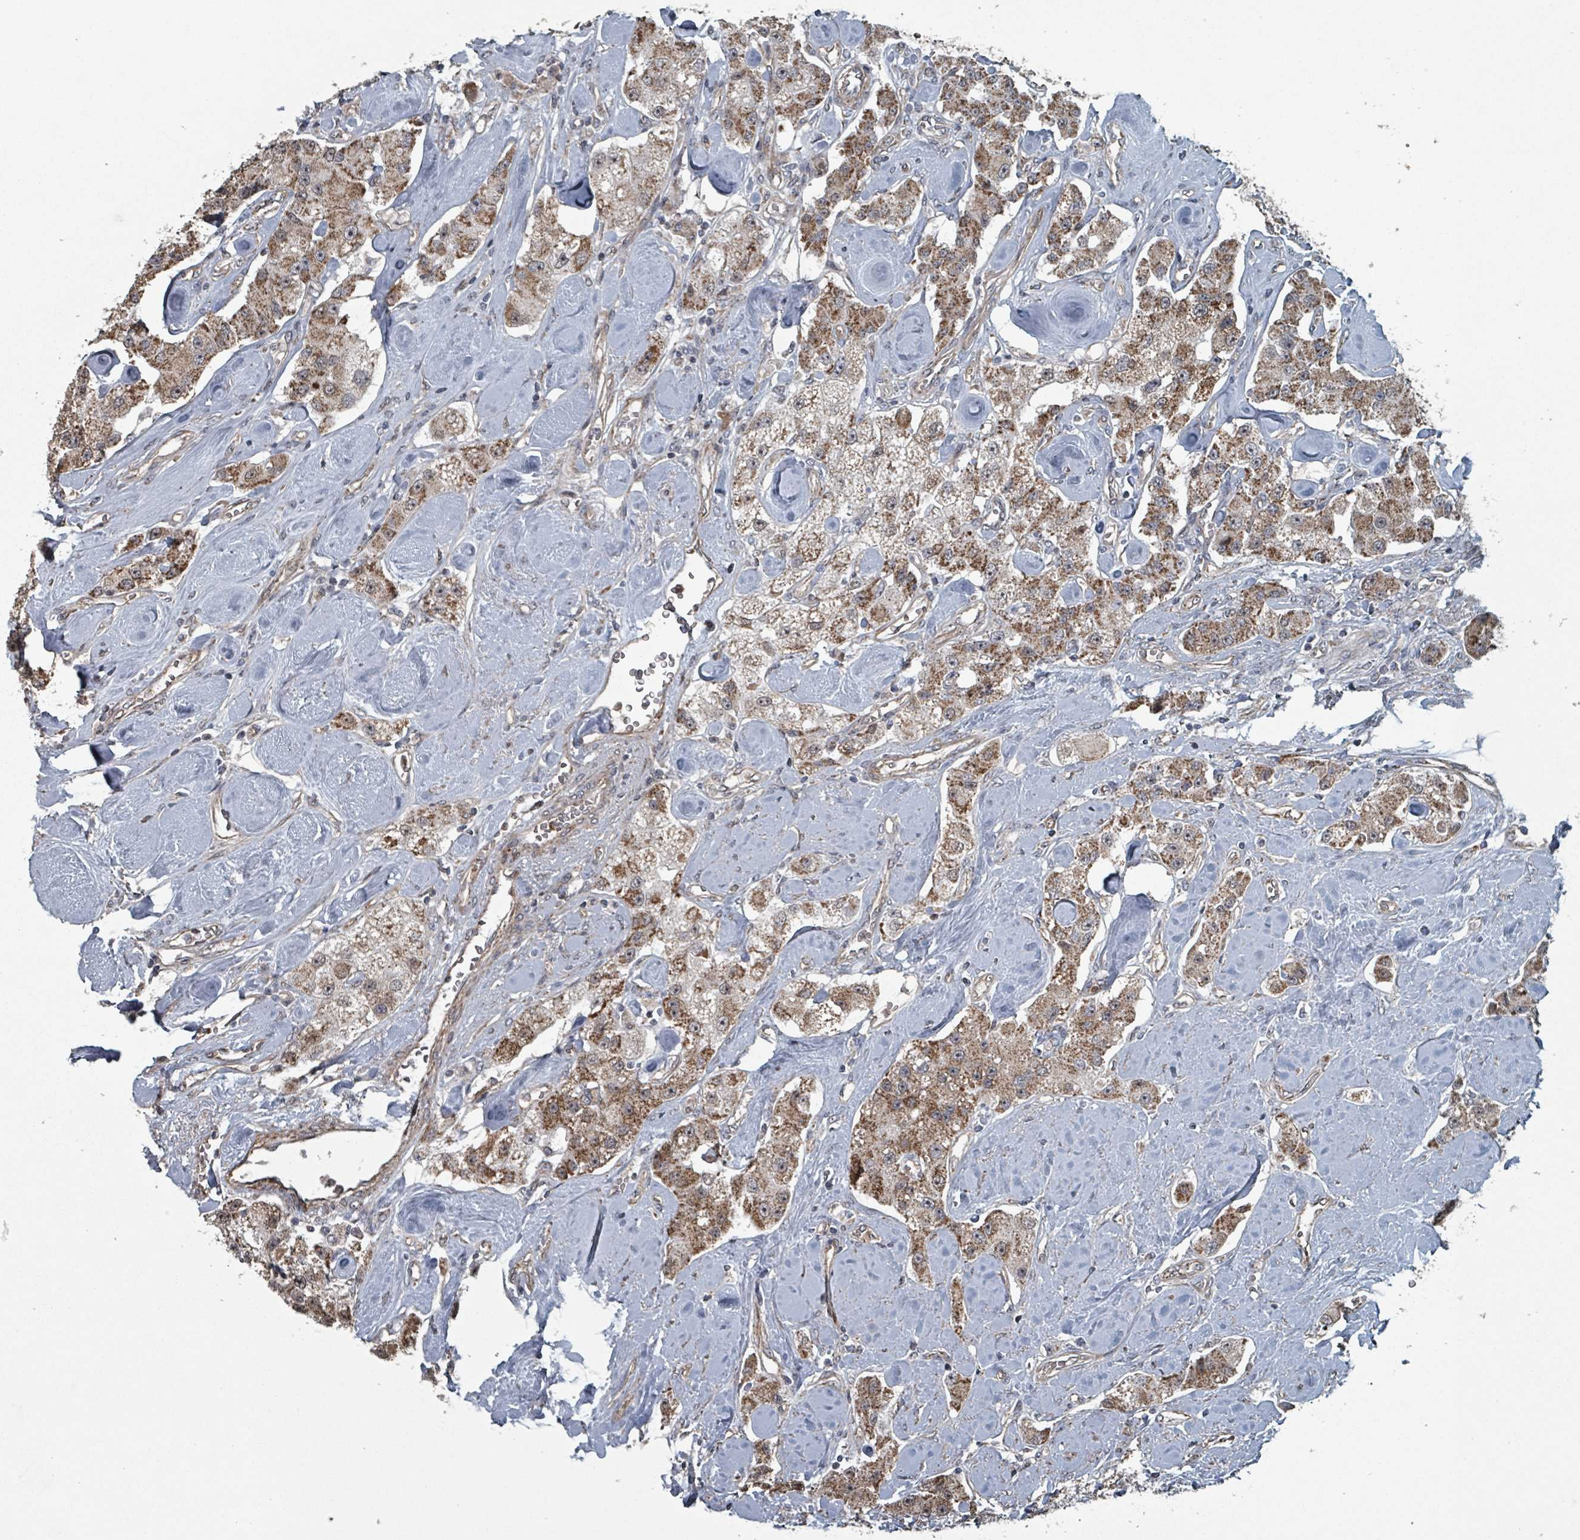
{"staining": {"intensity": "moderate", "quantity": ">75%", "location": "cytoplasmic/membranous"}, "tissue": "carcinoid", "cell_type": "Tumor cells", "image_type": "cancer", "snomed": [{"axis": "morphology", "description": "Carcinoid, malignant, NOS"}, {"axis": "topography", "description": "Pancreas"}], "caption": "Immunohistochemical staining of carcinoid reveals medium levels of moderate cytoplasmic/membranous positivity in approximately >75% of tumor cells.", "gene": "MRPL4", "patient": {"sex": "male", "age": 41}}